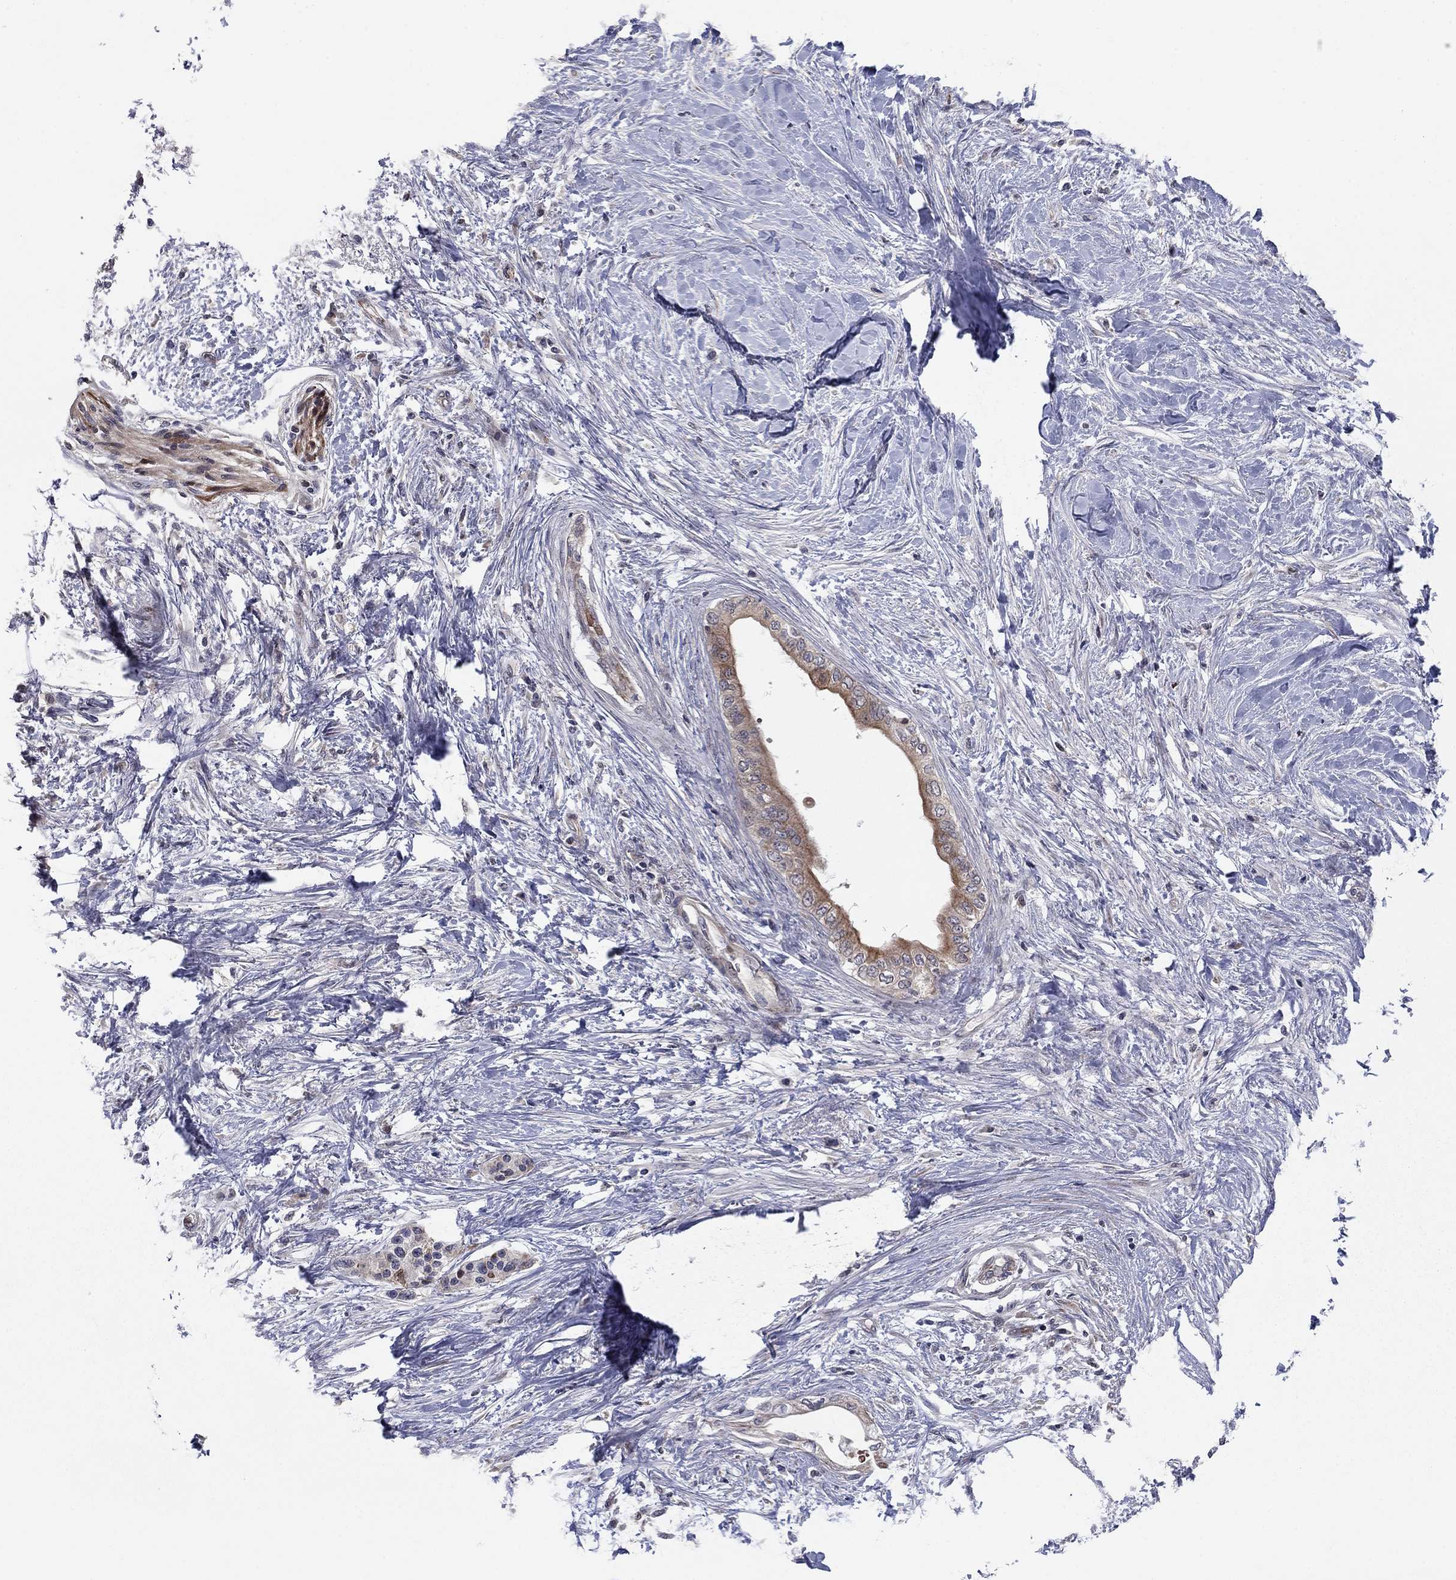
{"staining": {"intensity": "moderate", "quantity": "25%-75%", "location": "cytoplasmic/membranous"}, "tissue": "pancreatic cancer", "cell_type": "Tumor cells", "image_type": "cancer", "snomed": [{"axis": "morphology", "description": "Normal tissue, NOS"}, {"axis": "morphology", "description": "Adenocarcinoma, NOS"}, {"axis": "topography", "description": "Pancreas"}, {"axis": "topography", "description": "Duodenum"}], "caption": "Protein expression analysis of pancreatic cancer demonstrates moderate cytoplasmic/membranous staining in about 25%-75% of tumor cells. (DAB (3,3'-diaminobenzidine) = brown stain, brightfield microscopy at high magnification).", "gene": "BCL11A", "patient": {"sex": "female", "age": 60}}